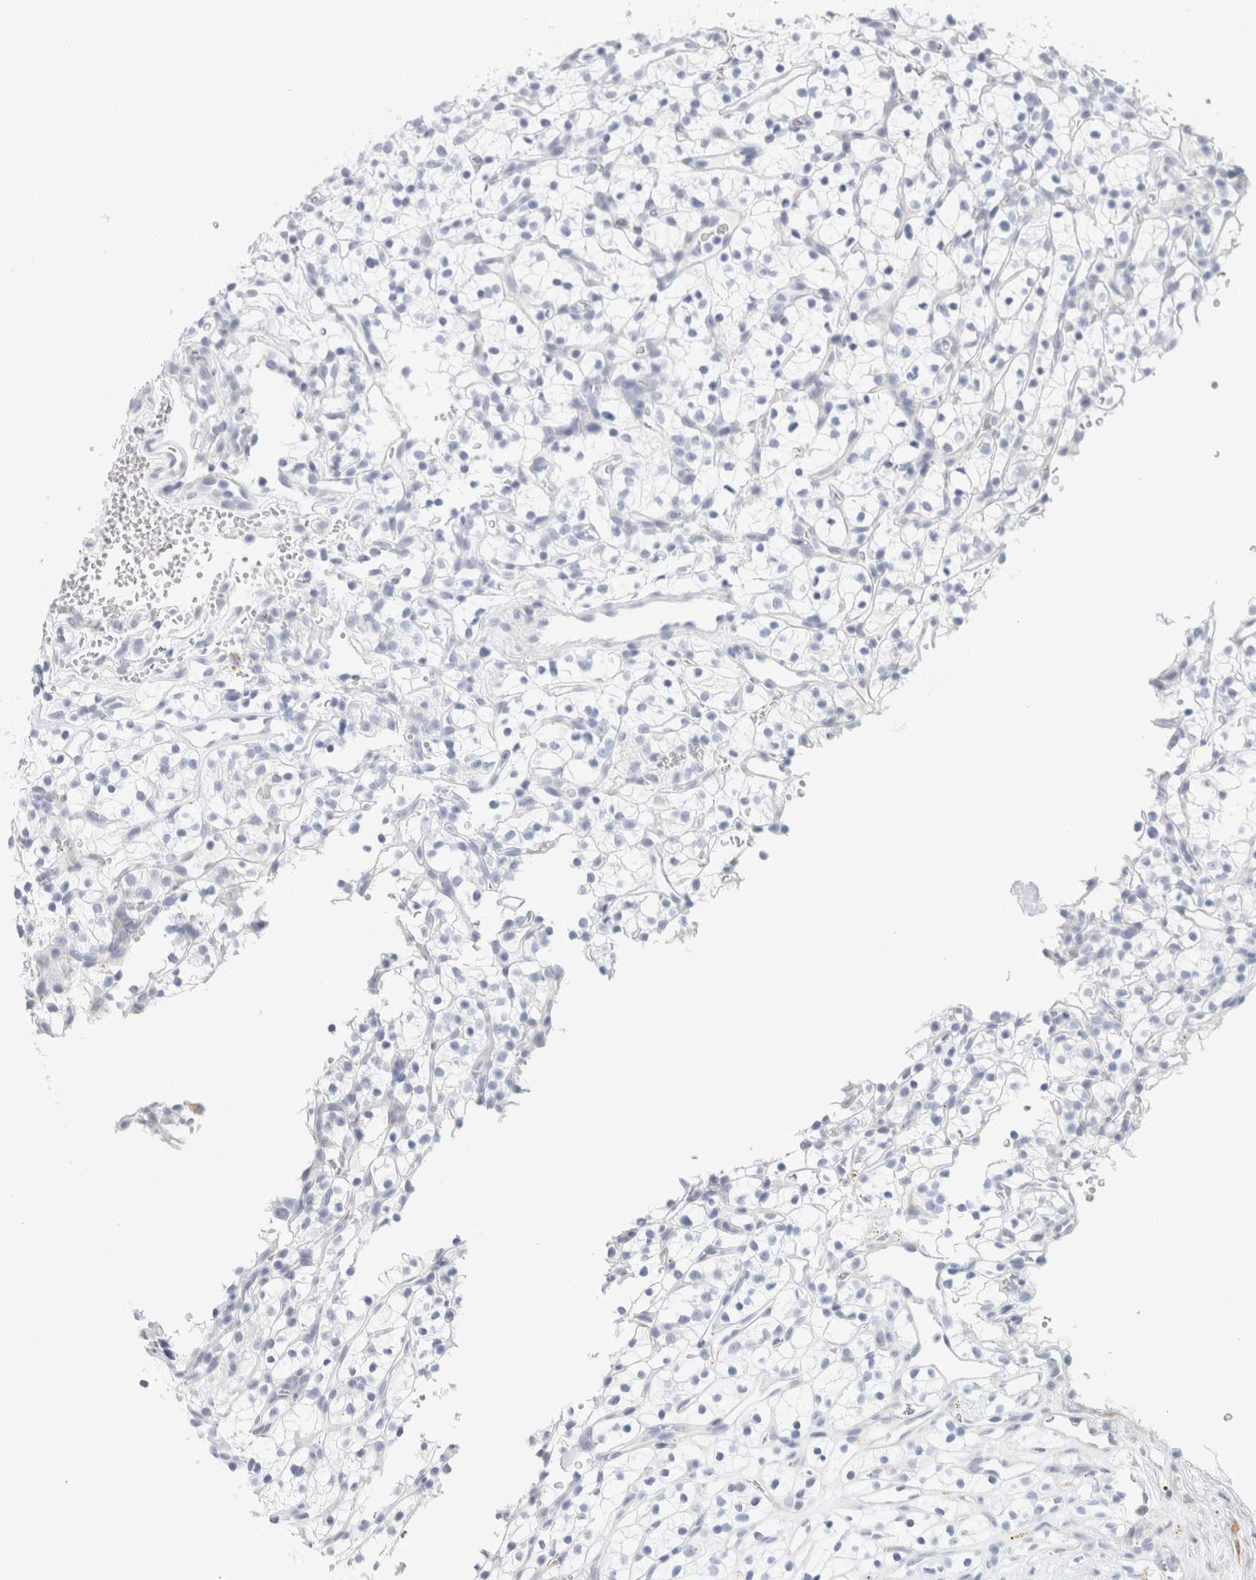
{"staining": {"intensity": "negative", "quantity": "none", "location": "none"}, "tissue": "renal cancer", "cell_type": "Tumor cells", "image_type": "cancer", "snomed": [{"axis": "morphology", "description": "Adenocarcinoma, NOS"}, {"axis": "topography", "description": "Kidney"}], "caption": "Immunohistochemistry image of neoplastic tissue: human adenocarcinoma (renal) stained with DAB displays no significant protein staining in tumor cells.", "gene": "RTN4", "patient": {"sex": "female", "age": 57}}